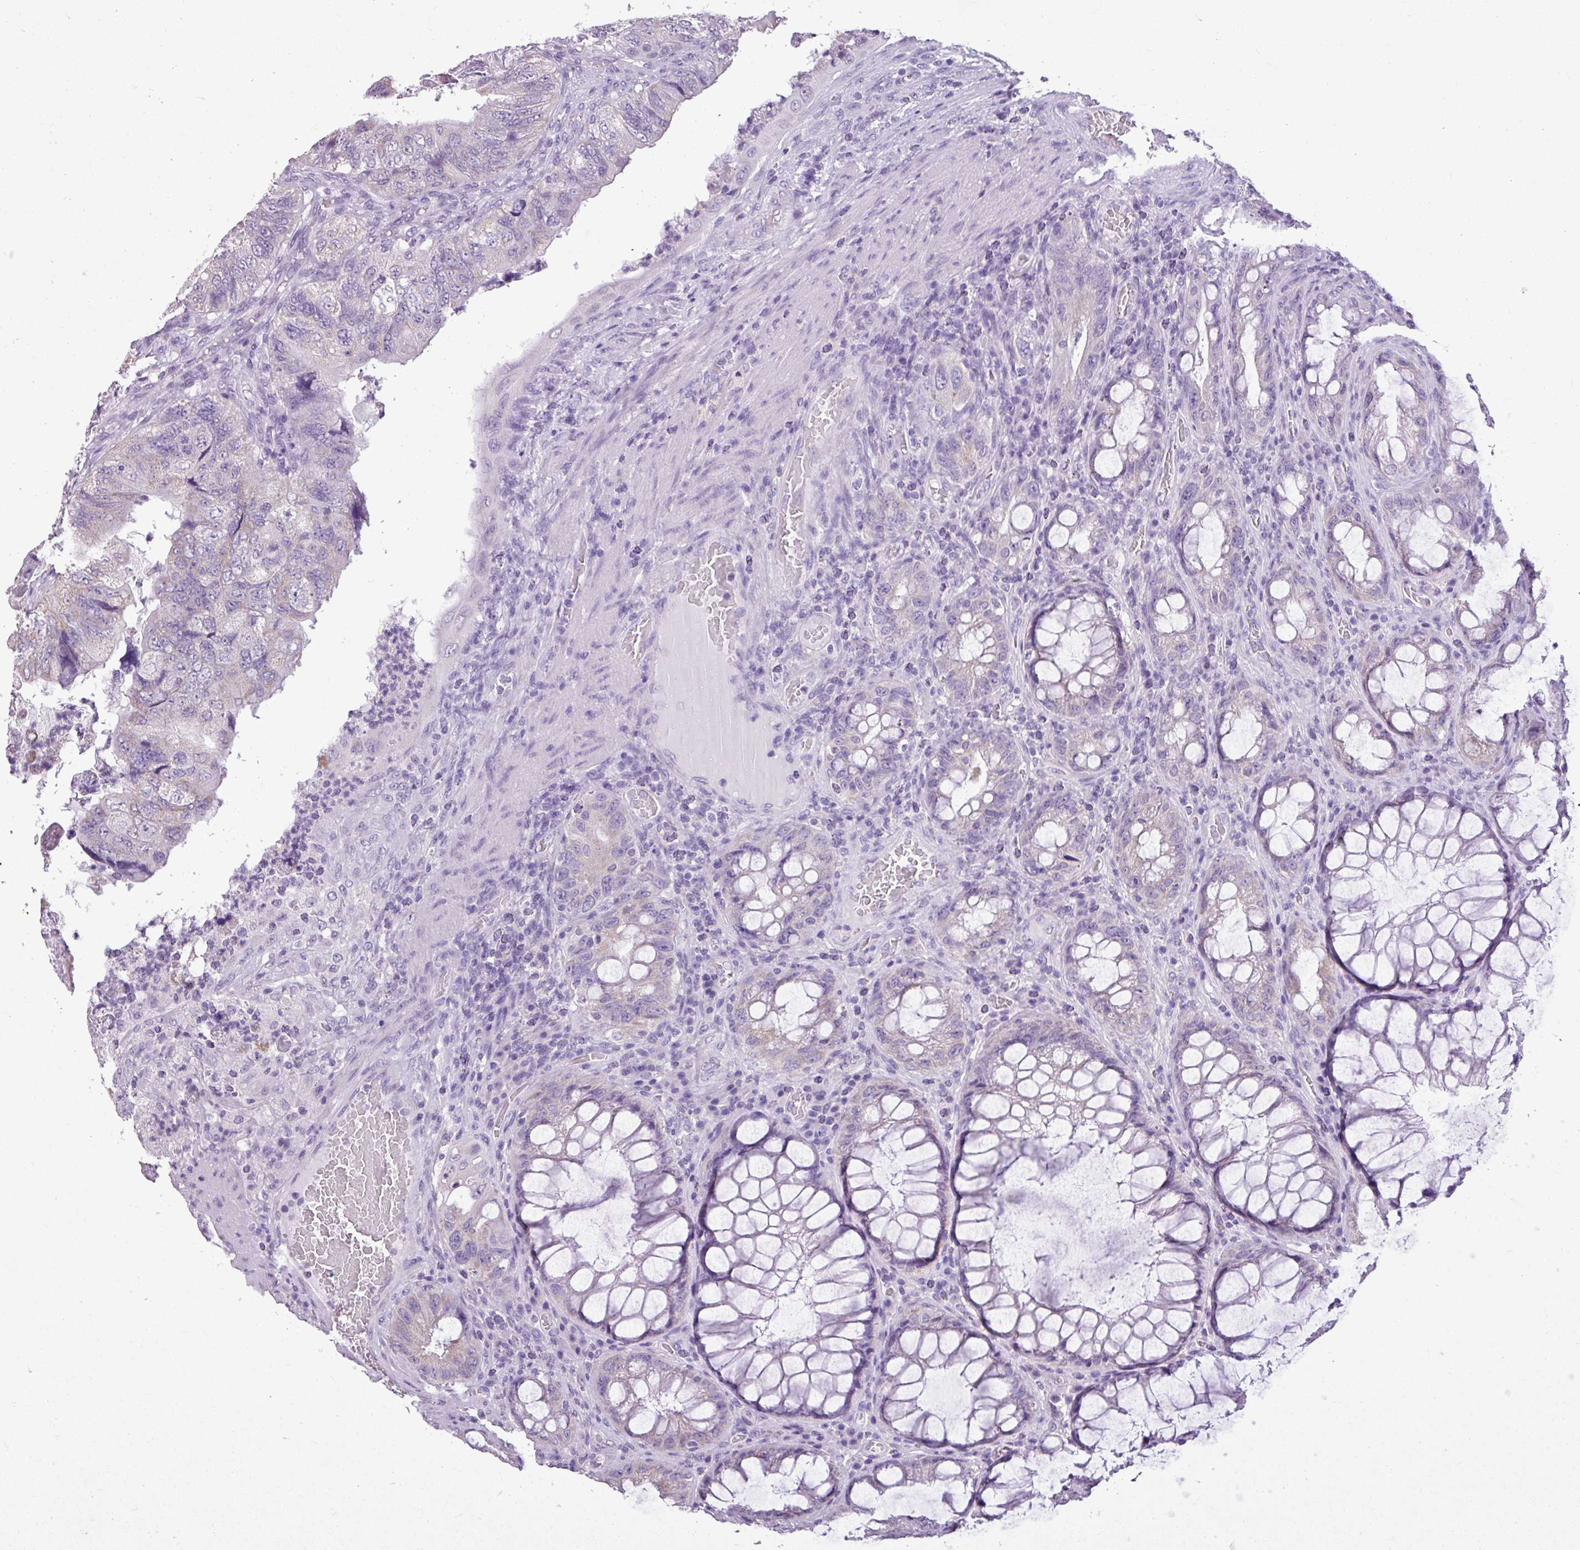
{"staining": {"intensity": "moderate", "quantity": "<25%", "location": "cytoplasmic/membranous"}, "tissue": "colorectal cancer", "cell_type": "Tumor cells", "image_type": "cancer", "snomed": [{"axis": "morphology", "description": "Adenocarcinoma, NOS"}, {"axis": "topography", "description": "Rectum"}], "caption": "Immunohistochemical staining of colorectal cancer (adenocarcinoma) exhibits moderate cytoplasmic/membranous protein expression in about <25% of tumor cells.", "gene": "ALDH2", "patient": {"sex": "male", "age": 63}}